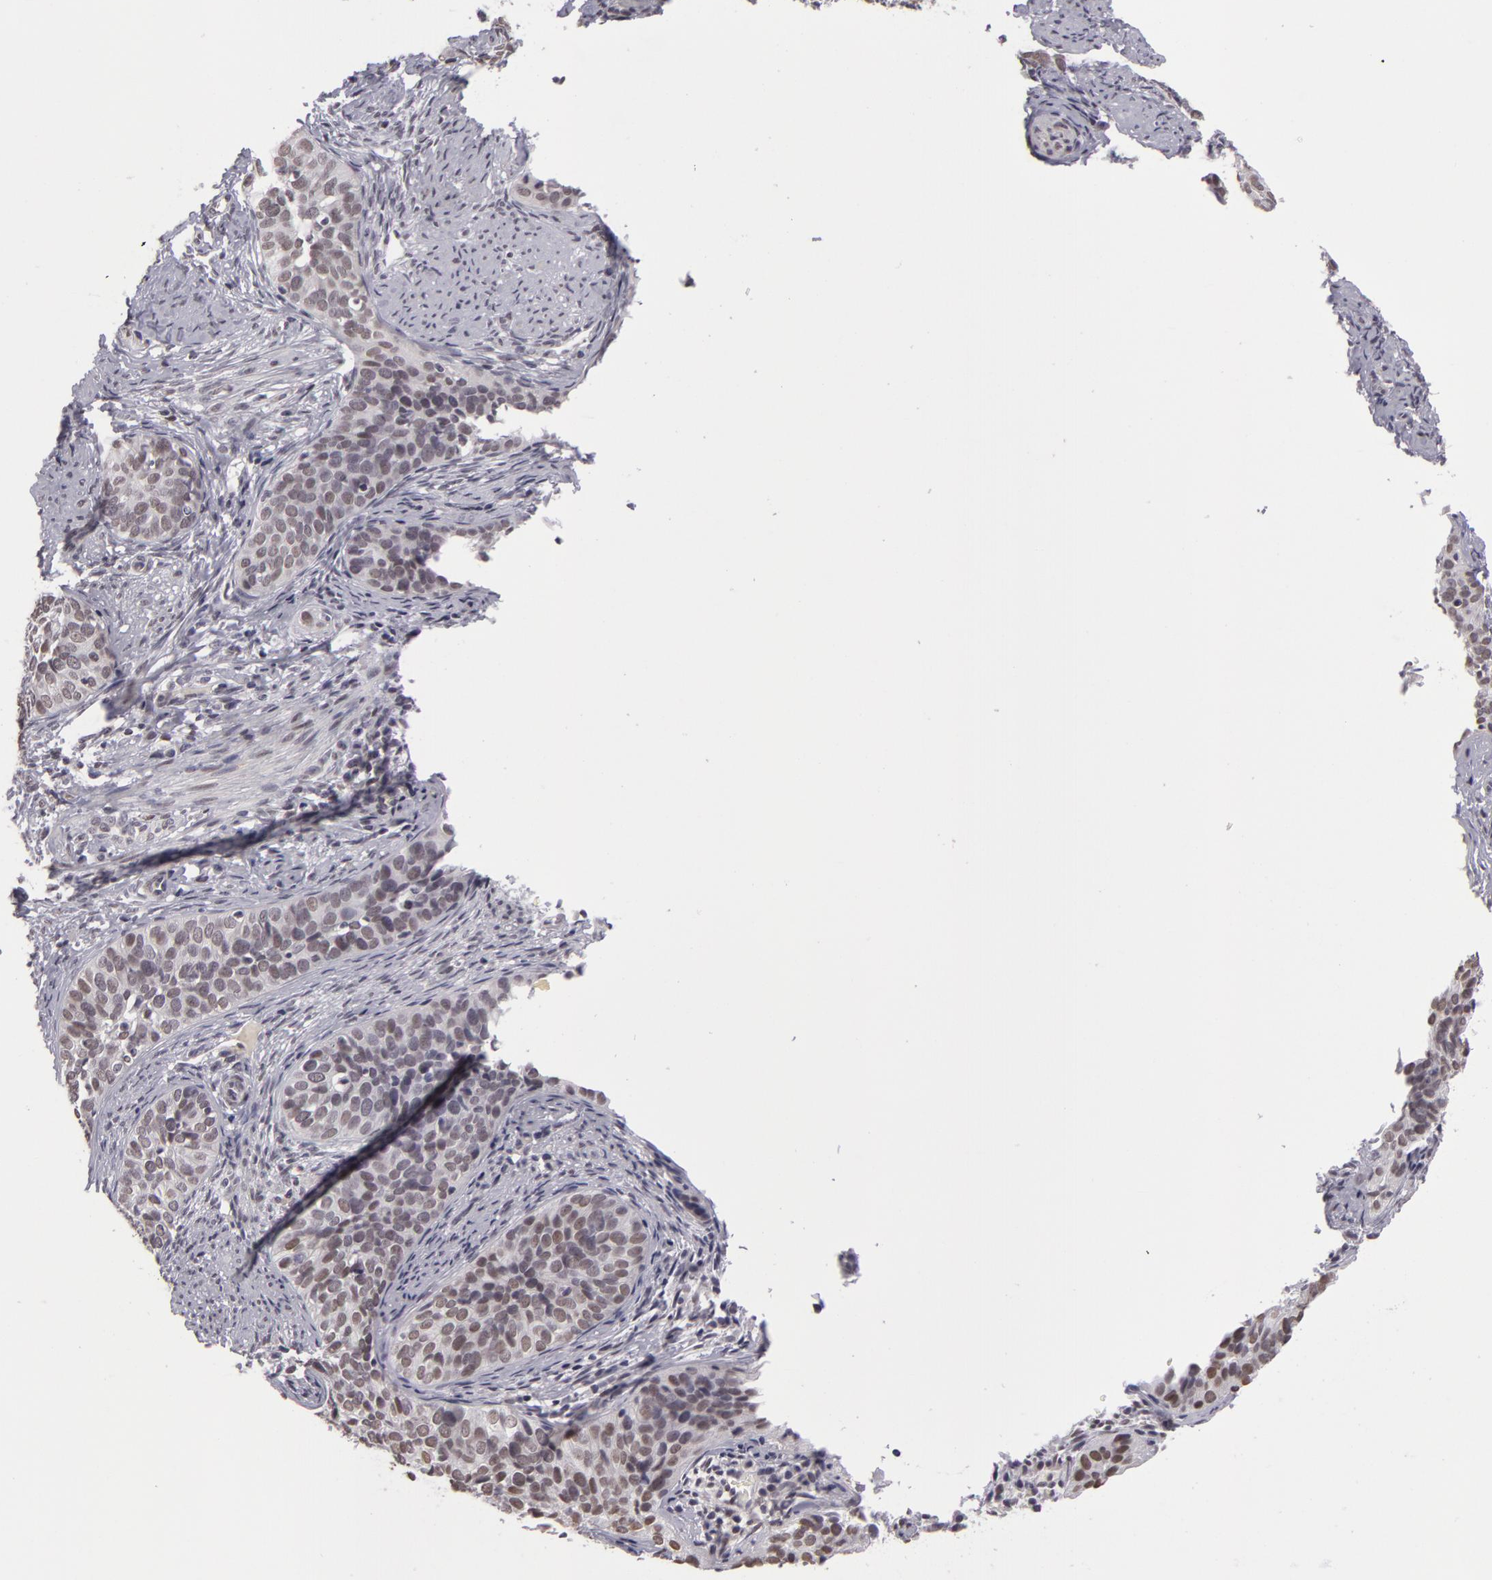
{"staining": {"intensity": "negative", "quantity": "none", "location": "none"}, "tissue": "cervical cancer", "cell_type": "Tumor cells", "image_type": "cancer", "snomed": [{"axis": "morphology", "description": "Squamous cell carcinoma, NOS"}, {"axis": "topography", "description": "Cervix"}], "caption": "Squamous cell carcinoma (cervical) stained for a protein using IHC demonstrates no positivity tumor cells.", "gene": "RRP7A", "patient": {"sex": "female", "age": 31}}